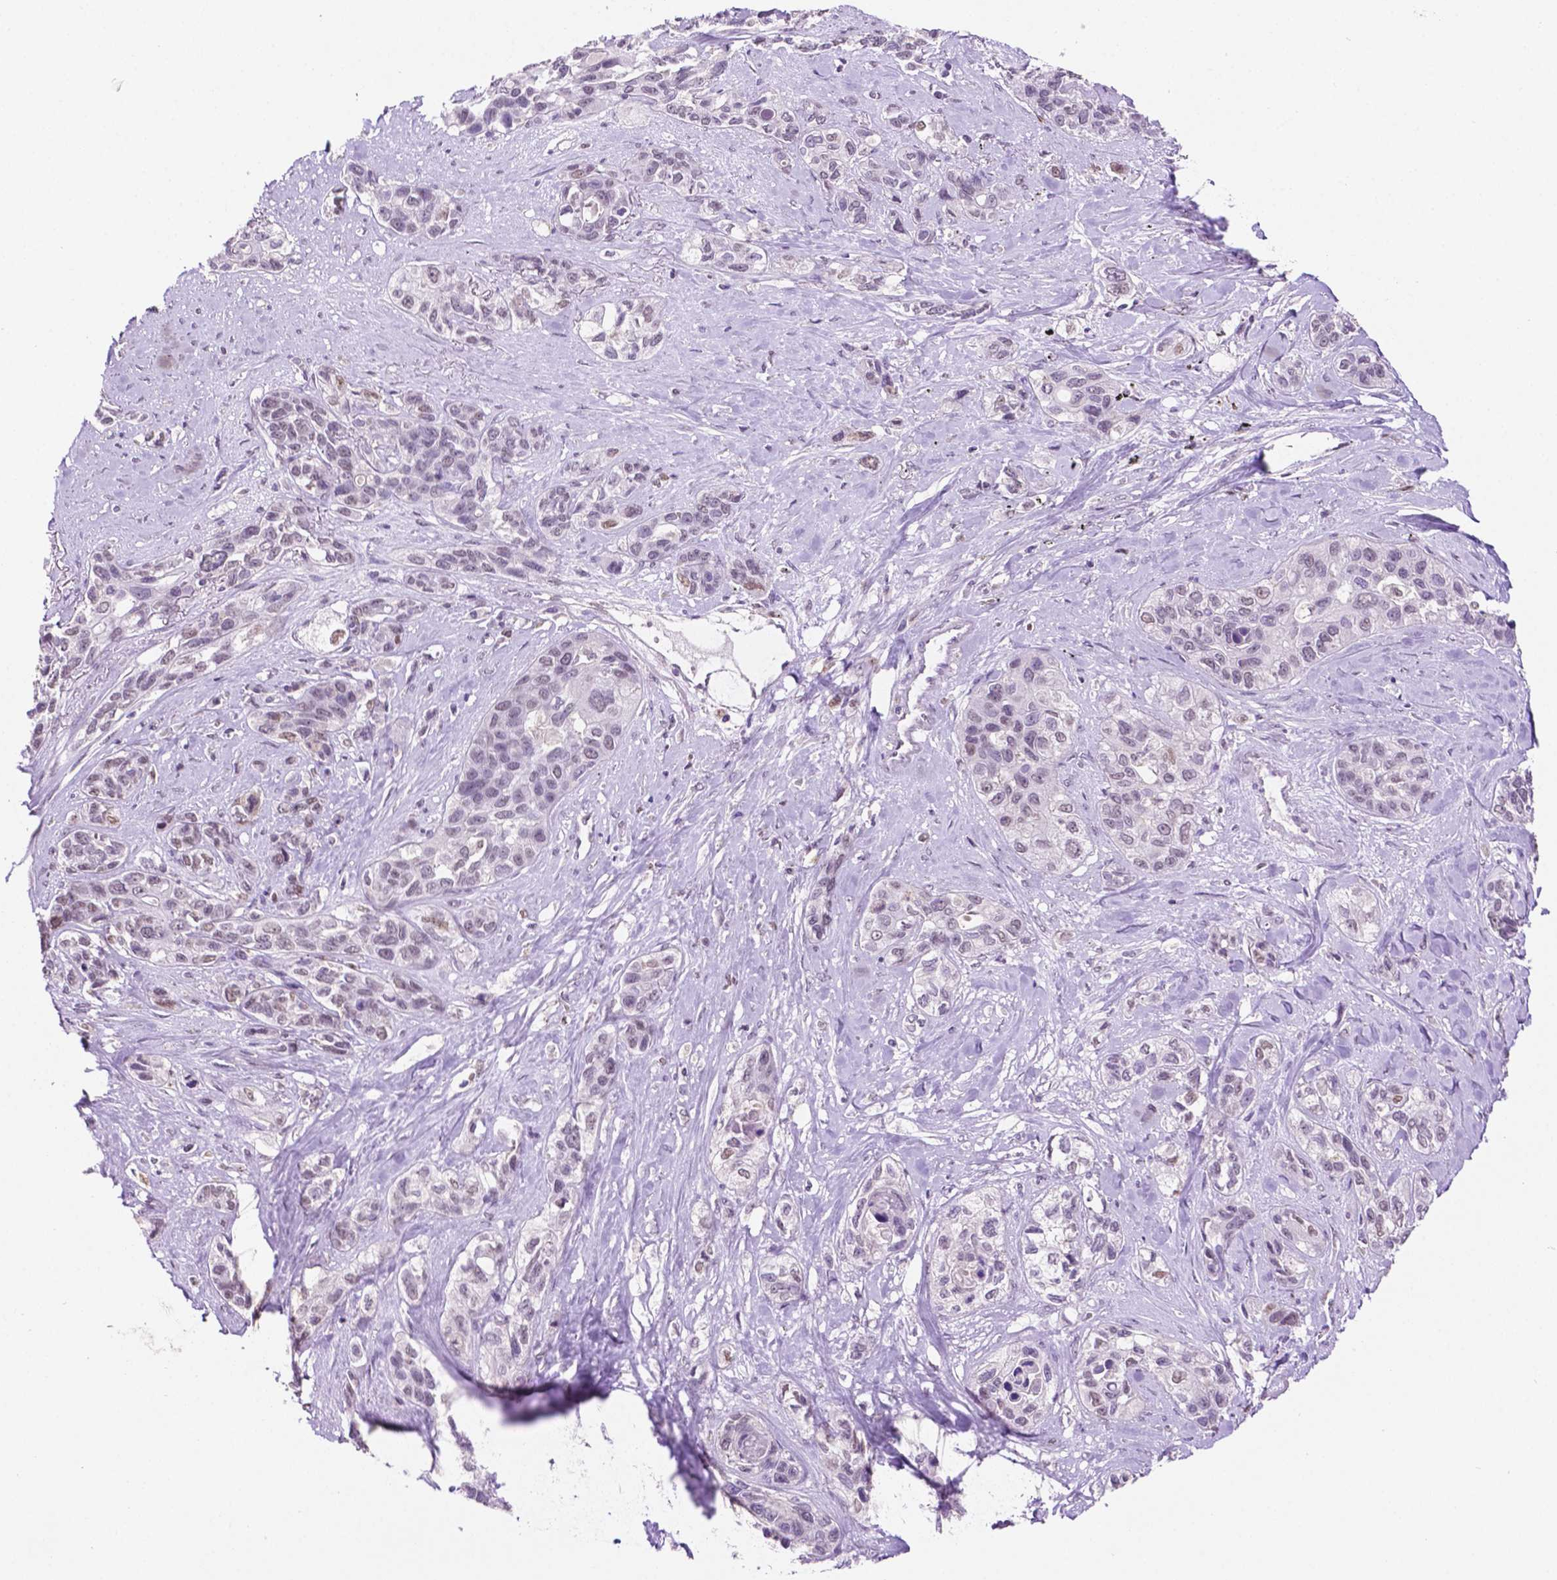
{"staining": {"intensity": "negative", "quantity": "none", "location": "none"}, "tissue": "lung cancer", "cell_type": "Tumor cells", "image_type": "cancer", "snomed": [{"axis": "morphology", "description": "Squamous cell carcinoma, NOS"}, {"axis": "topography", "description": "Lung"}], "caption": "Lung cancer stained for a protein using IHC demonstrates no staining tumor cells.", "gene": "PTPN6", "patient": {"sex": "female", "age": 70}}